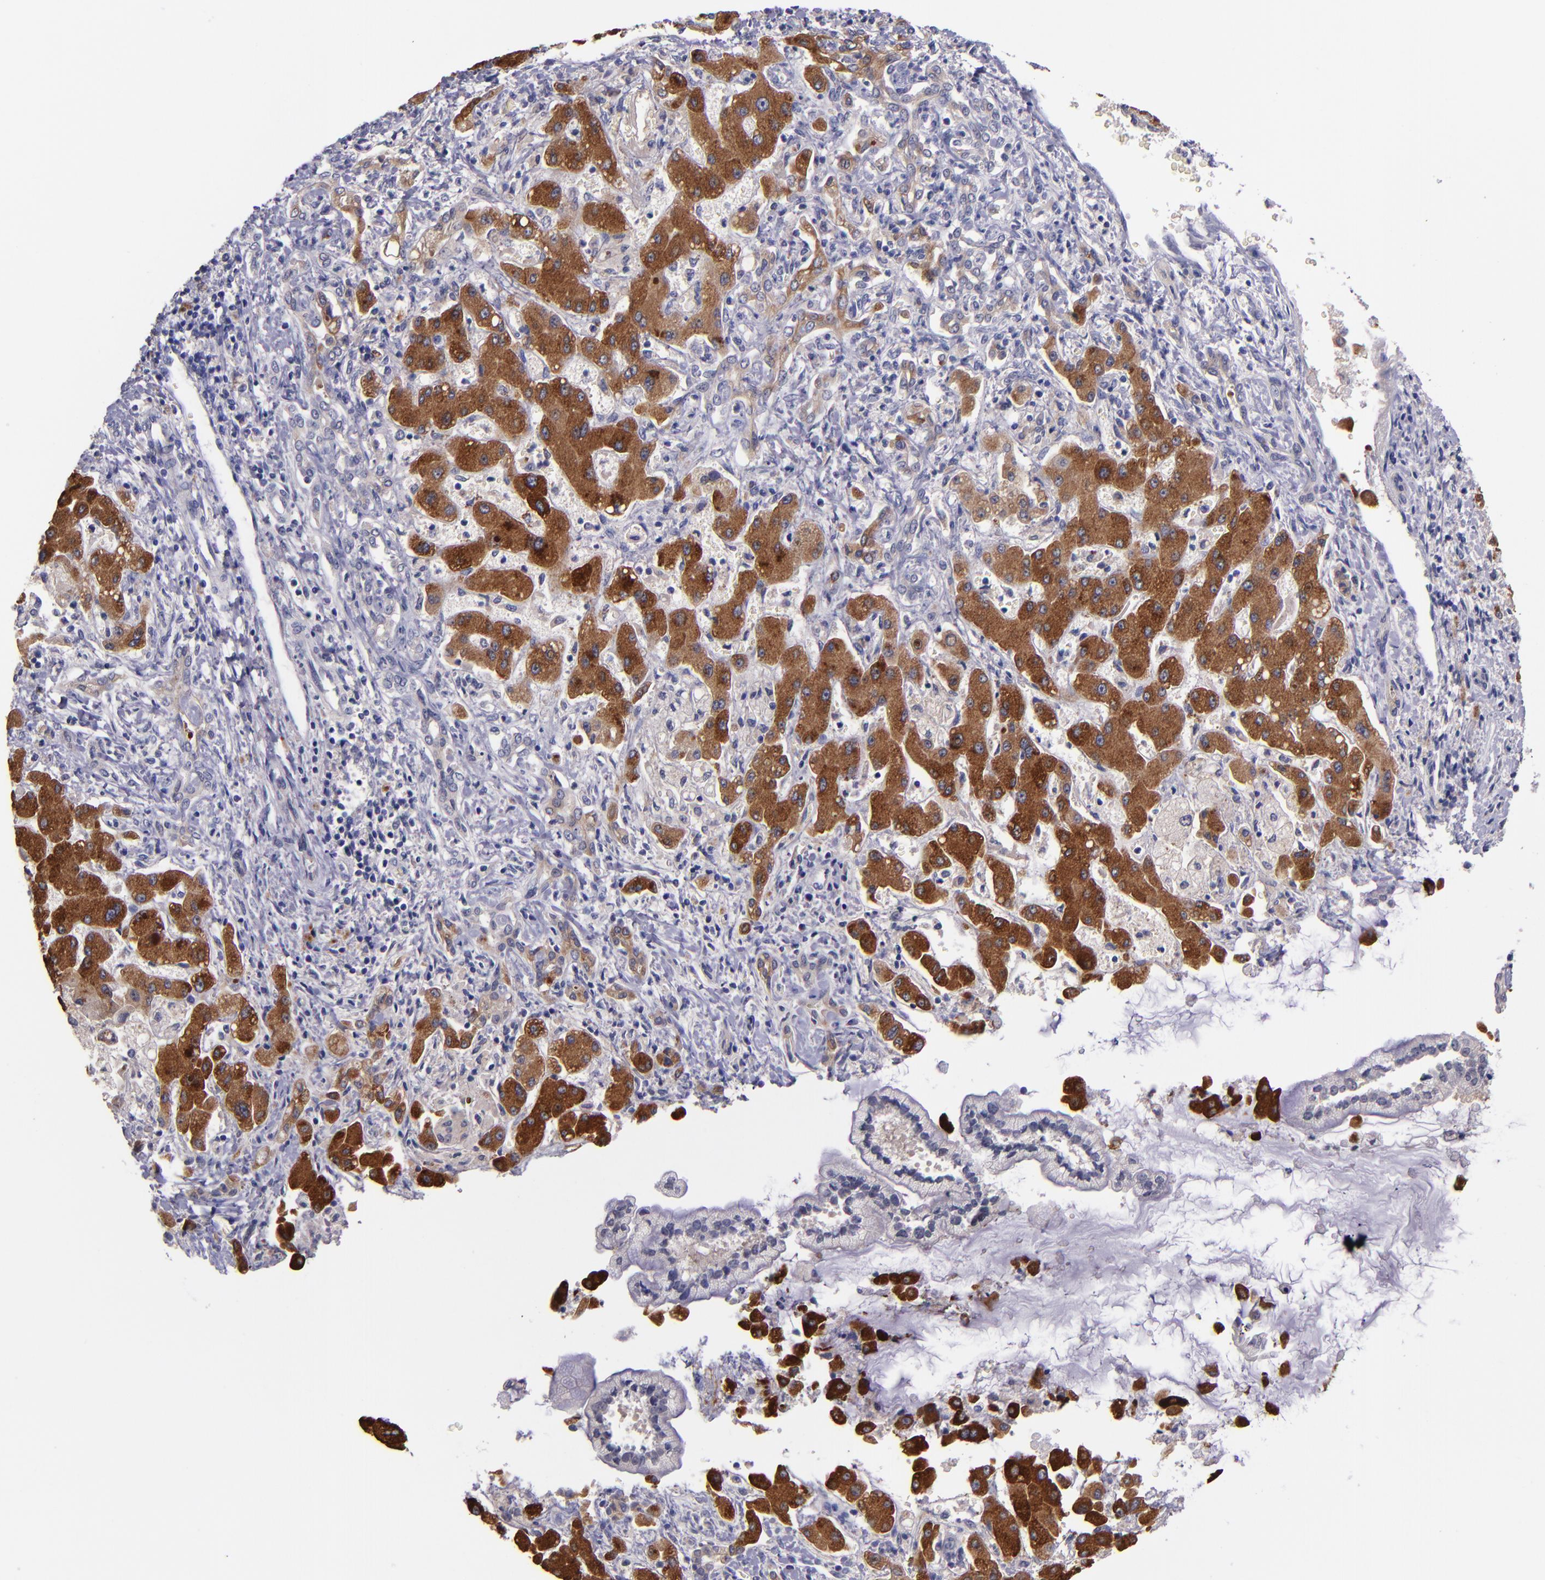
{"staining": {"intensity": "strong", "quantity": ">75%", "location": "cytoplasmic/membranous"}, "tissue": "liver cancer", "cell_type": "Tumor cells", "image_type": "cancer", "snomed": [{"axis": "morphology", "description": "Cholangiocarcinoma"}, {"axis": "topography", "description": "Liver"}], "caption": "This image reveals liver cancer stained with immunohistochemistry to label a protein in brown. The cytoplasmic/membranous of tumor cells show strong positivity for the protein. Nuclei are counter-stained blue.", "gene": "RBP4", "patient": {"sex": "male", "age": 50}}